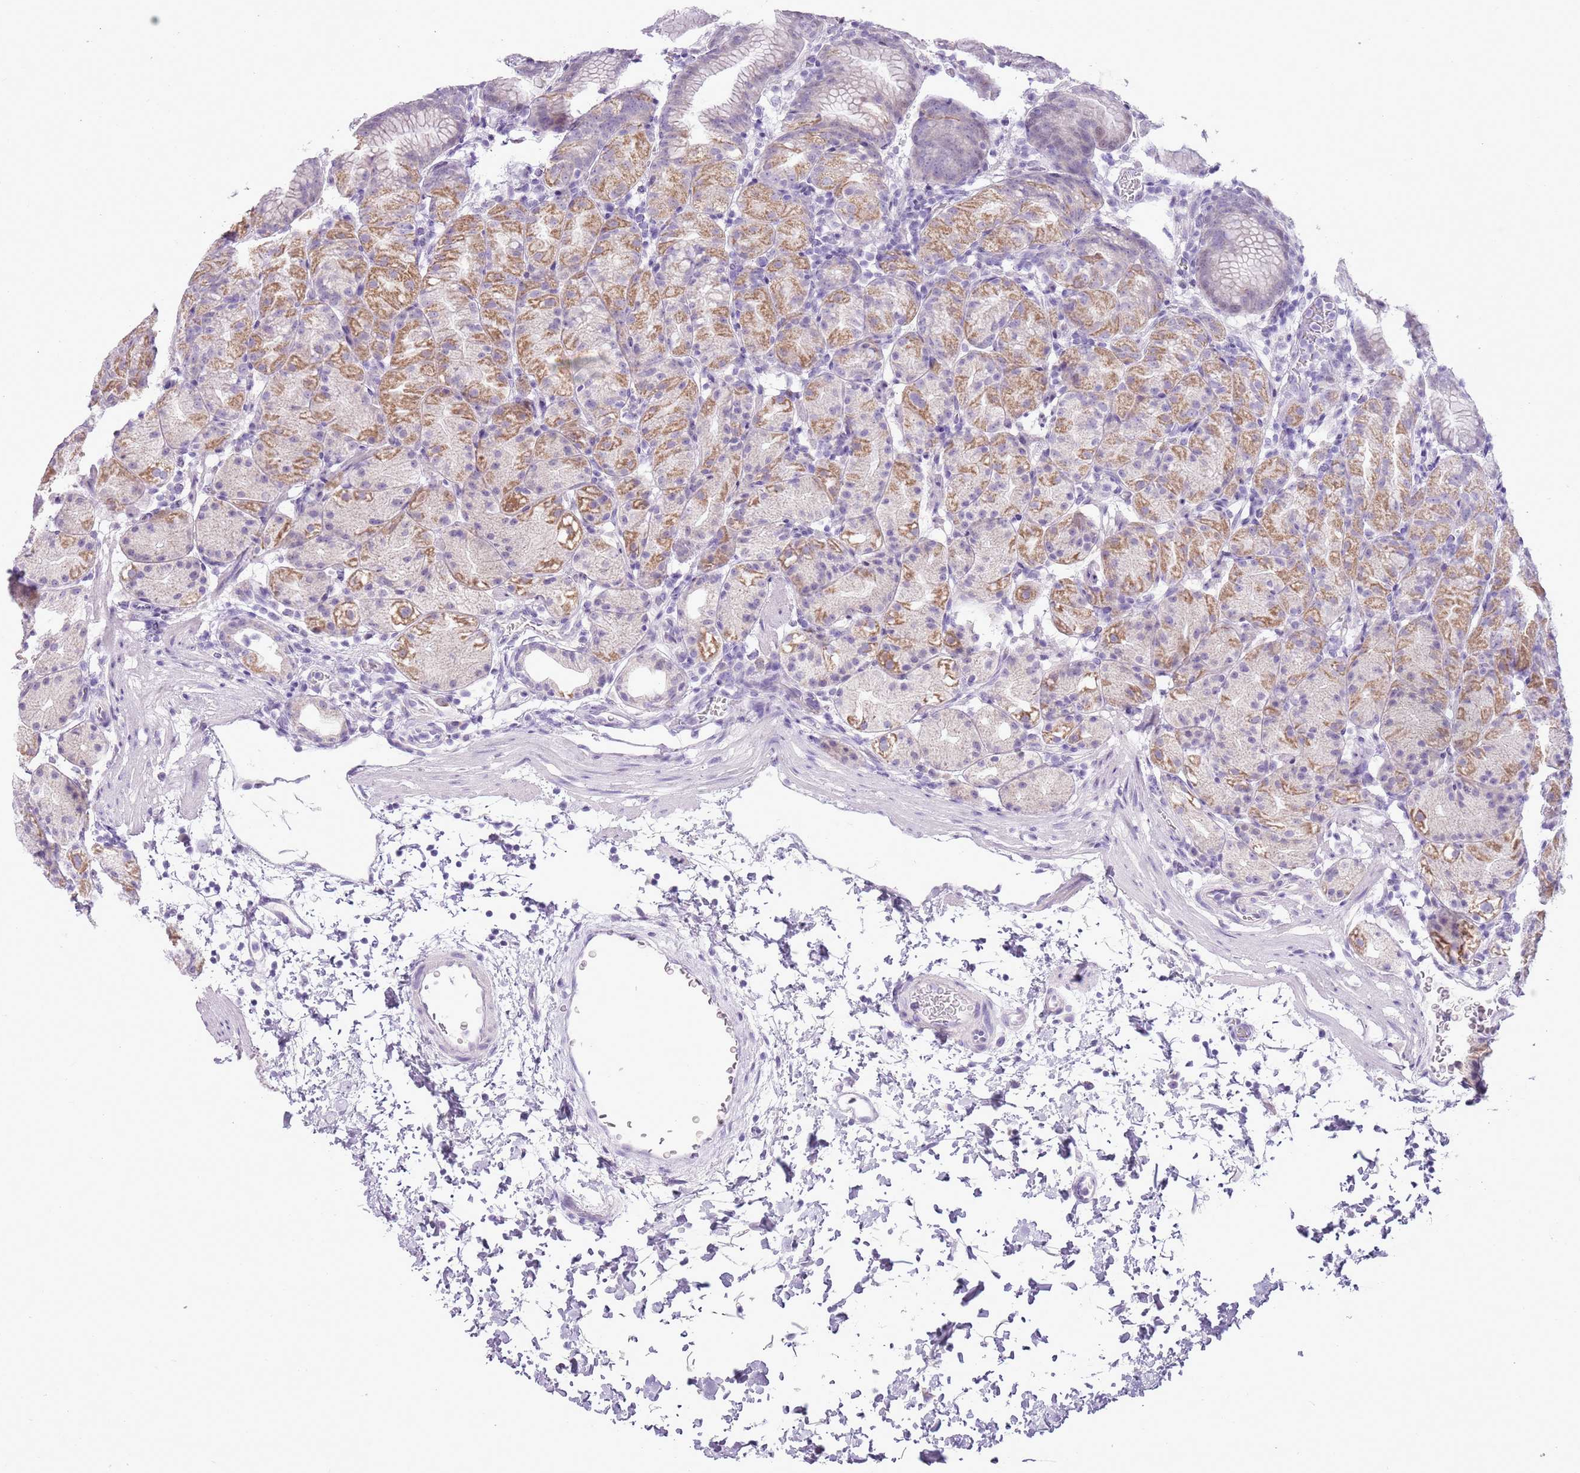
{"staining": {"intensity": "moderate", "quantity": "<25%", "location": "cytoplasmic/membranous"}, "tissue": "stomach", "cell_type": "Glandular cells", "image_type": "normal", "snomed": [{"axis": "morphology", "description": "Normal tissue, NOS"}, {"axis": "topography", "description": "Stomach, upper"}], "caption": "Moderate cytoplasmic/membranous protein positivity is appreciated in about <25% of glandular cells in stomach. (Stains: DAB (3,3'-diaminobenzidine) in brown, nuclei in blue, Microscopy: brightfield microscopy at high magnification).", "gene": "RPL3L", "patient": {"sex": "male", "age": 48}}